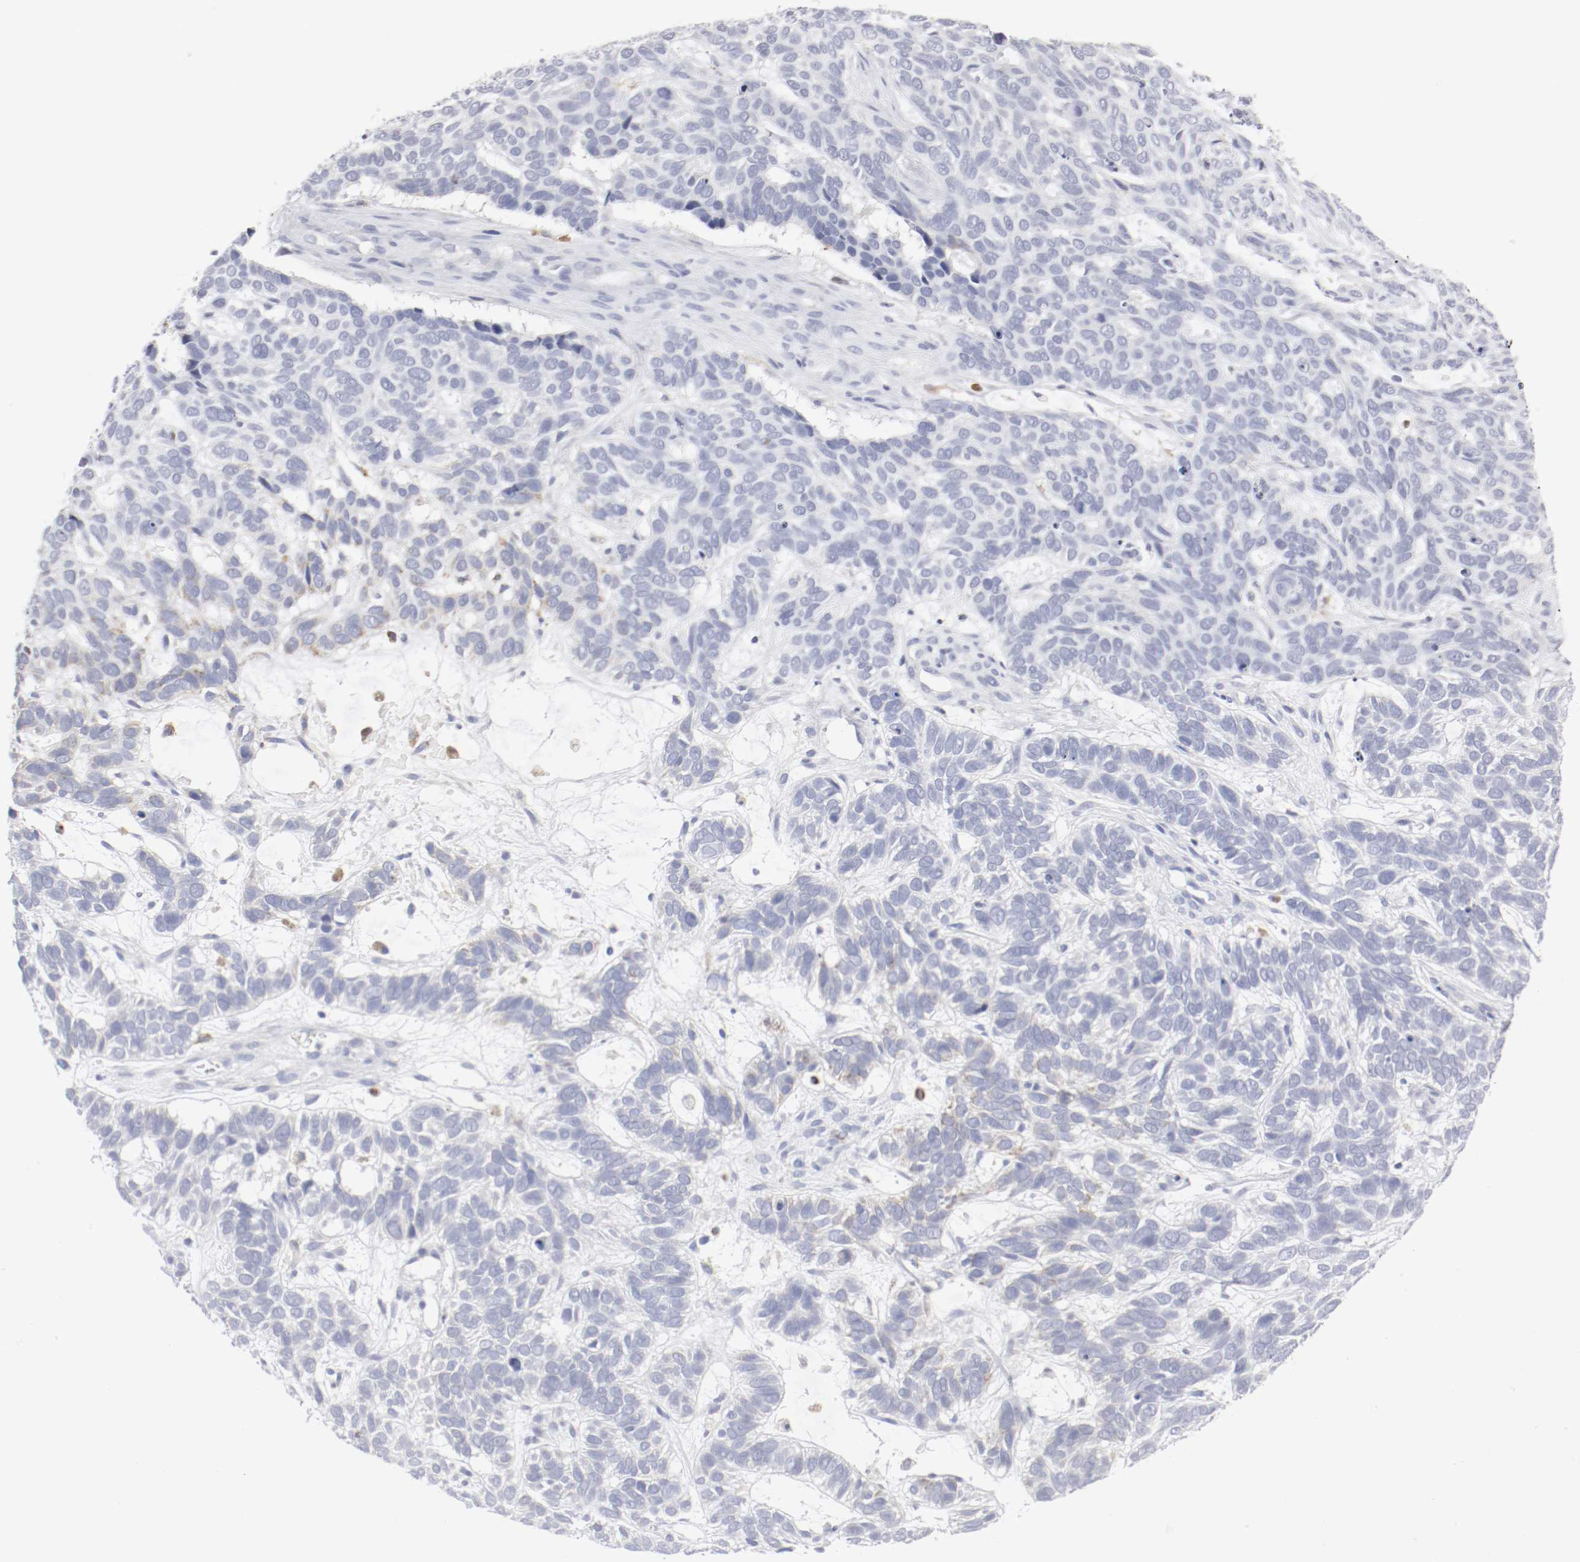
{"staining": {"intensity": "negative", "quantity": "none", "location": "none"}, "tissue": "skin cancer", "cell_type": "Tumor cells", "image_type": "cancer", "snomed": [{"axis": "morphology", "description": "Basal cell carcinoma"}, {"axis": "topography", "description": "Skin"}], "caption": "This is an IHC image of human skin cancer (basal cell carcinoma). There is no expression in tumor cells.", "gene": "ITGAX", "patient": {"sex": "male", "age": 87}}